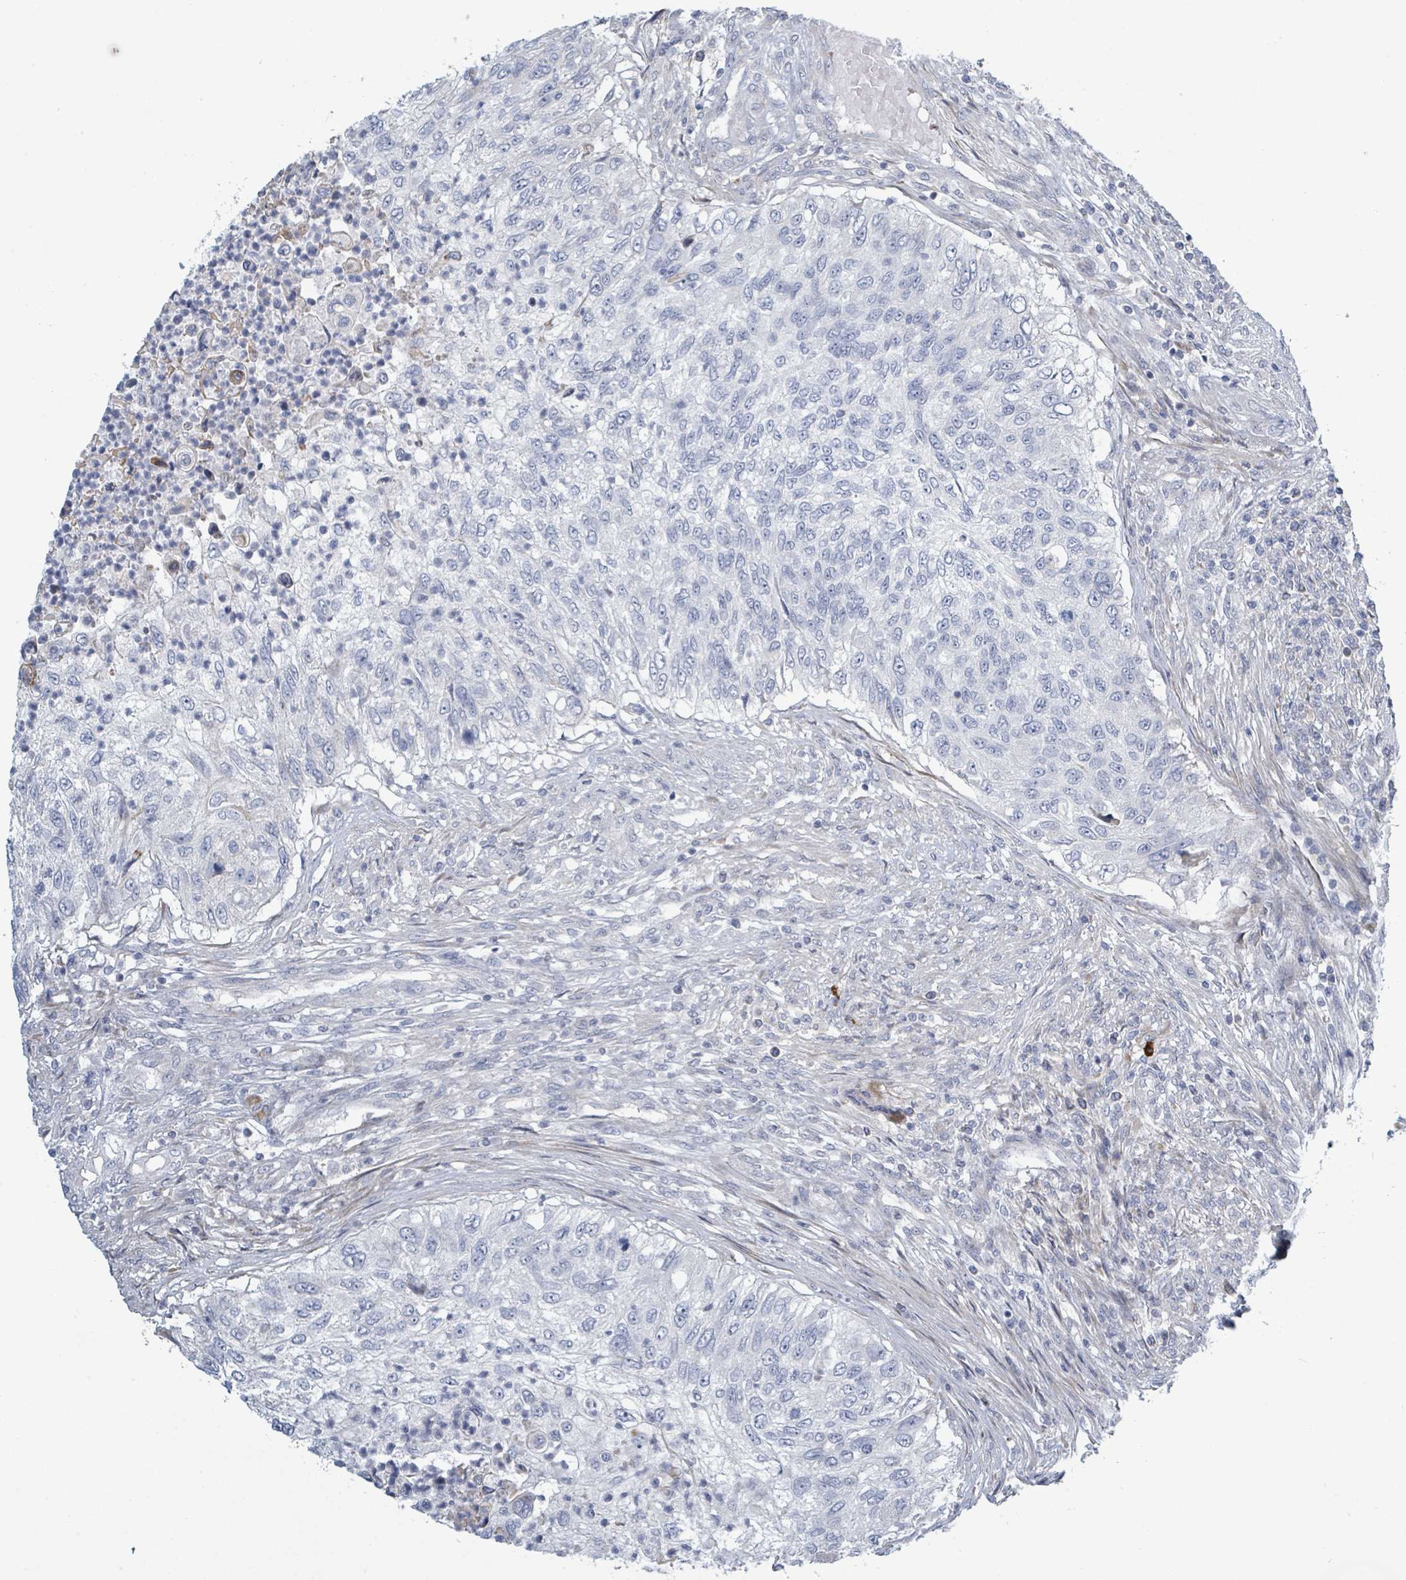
{"staining": {"intensity": "negative", "quantity": "none", "location": "none"}, "tissue": "urothelial cancer", "cell_type": "Tumor cells", "image_type": "cancer", "snomed": [{"axis": "morphology", "description": "Urothelial carcinoma, High grade"}, {"axis": "topography", "description": "Urinary bladder"}], "caption": "Immunohistochemistry (IHC) photomicrograph of urothelial cancer stained for a protein (brown), which shows no staining in tumor cells.", "gene": "RAB33B", "patient": {"sex": "female", "age": 60}}